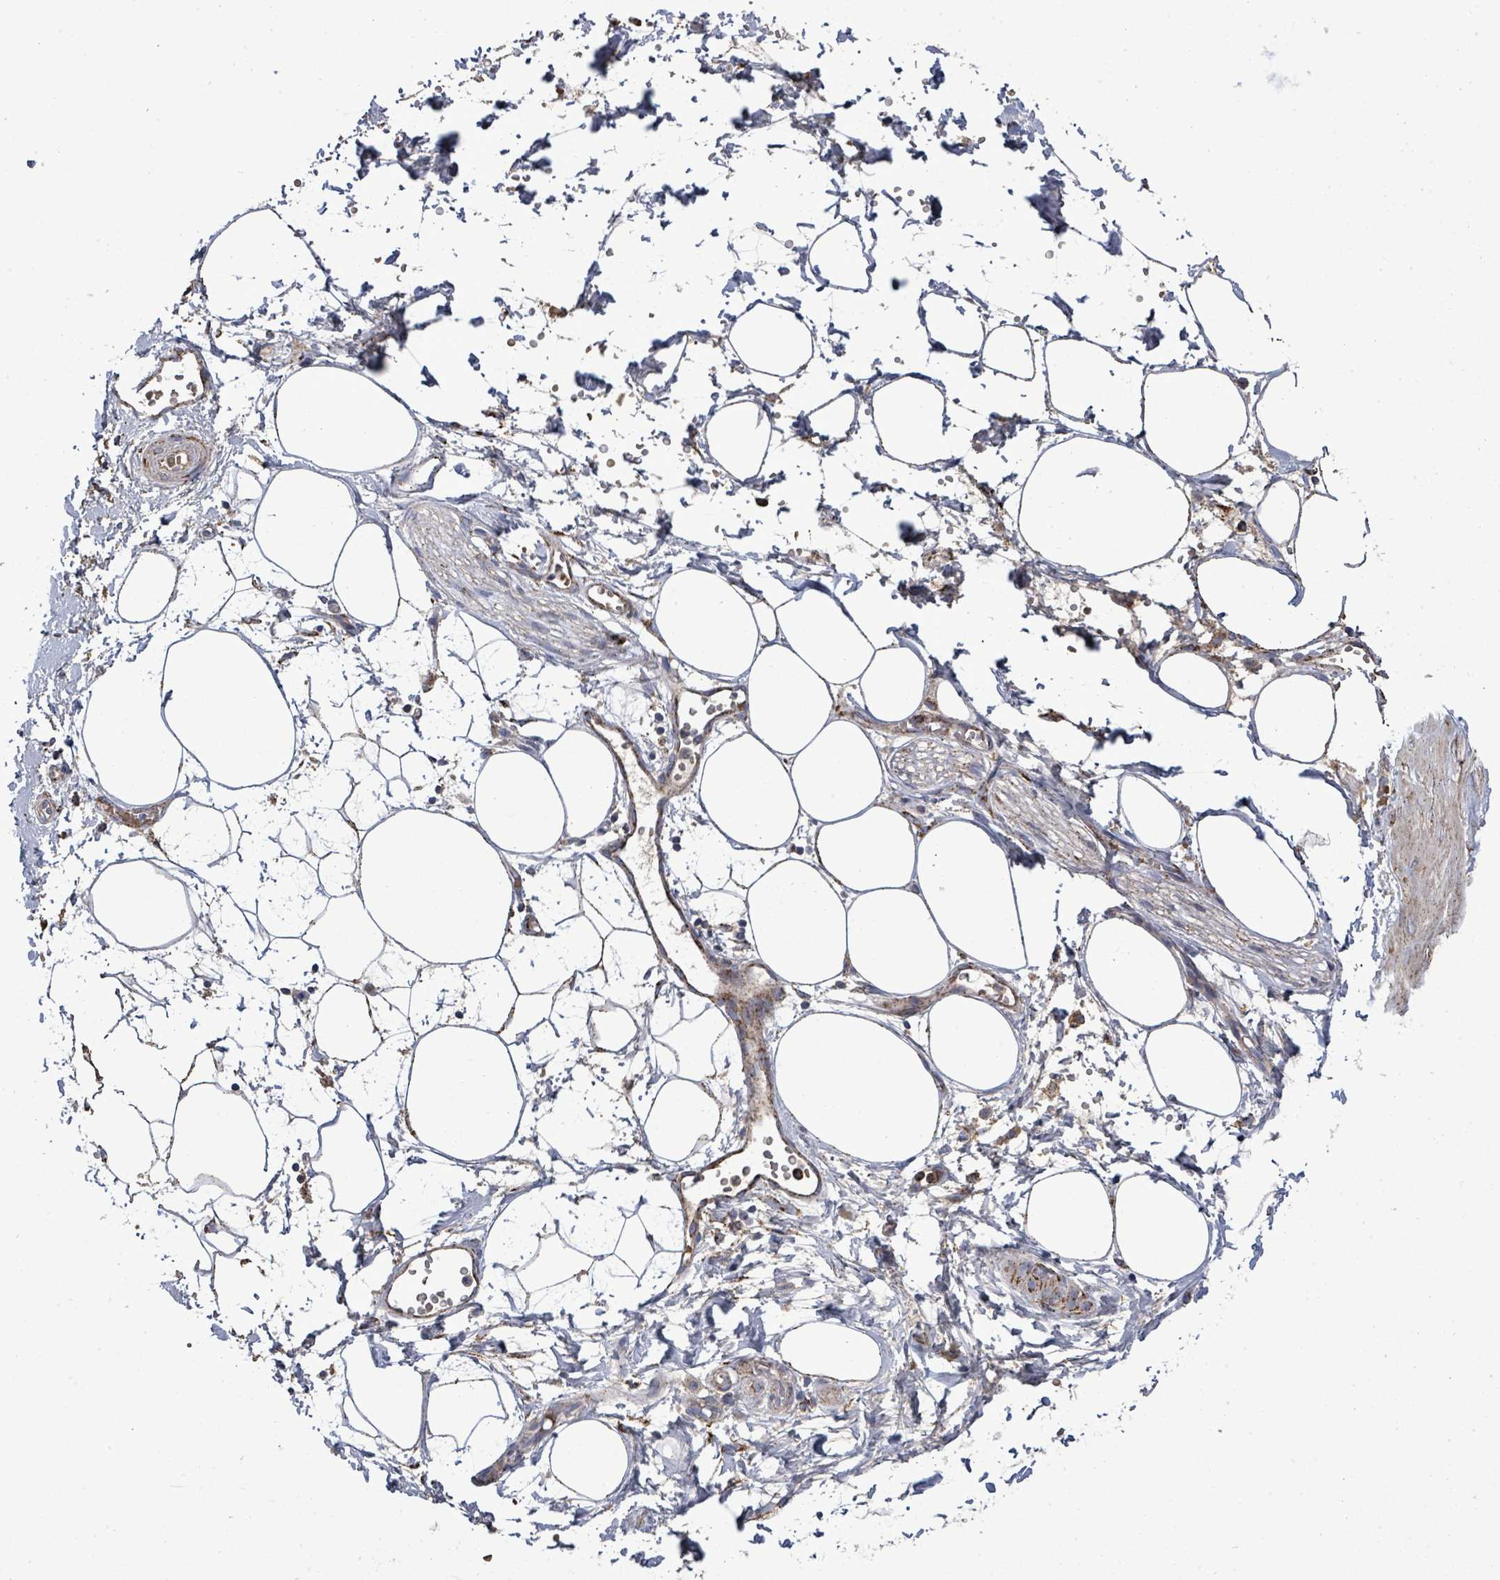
{"staining": {"intensity": "strong", "quantity": "<25%", "location": "nuclear"}, "tissue": "adipose tissue", "cell_type": "Adipocytes", "image_type": "normal", "snomed": [{"axis": "morphology", "description": "Normal tissue, NOS"}, {"axis": "topography", "description": "Prostate"}, {"axis": "topography", "description": "Peripheral nerve tissue"}], "caption": "A micrograph showing strong nuclear positivity in about <25% of adipocytes in unremarkable adipose tissue, as visualized by brown immunohistochemical staining.", "gene": "MTMR12", "patient": {"sex": "male", "age": 55}}